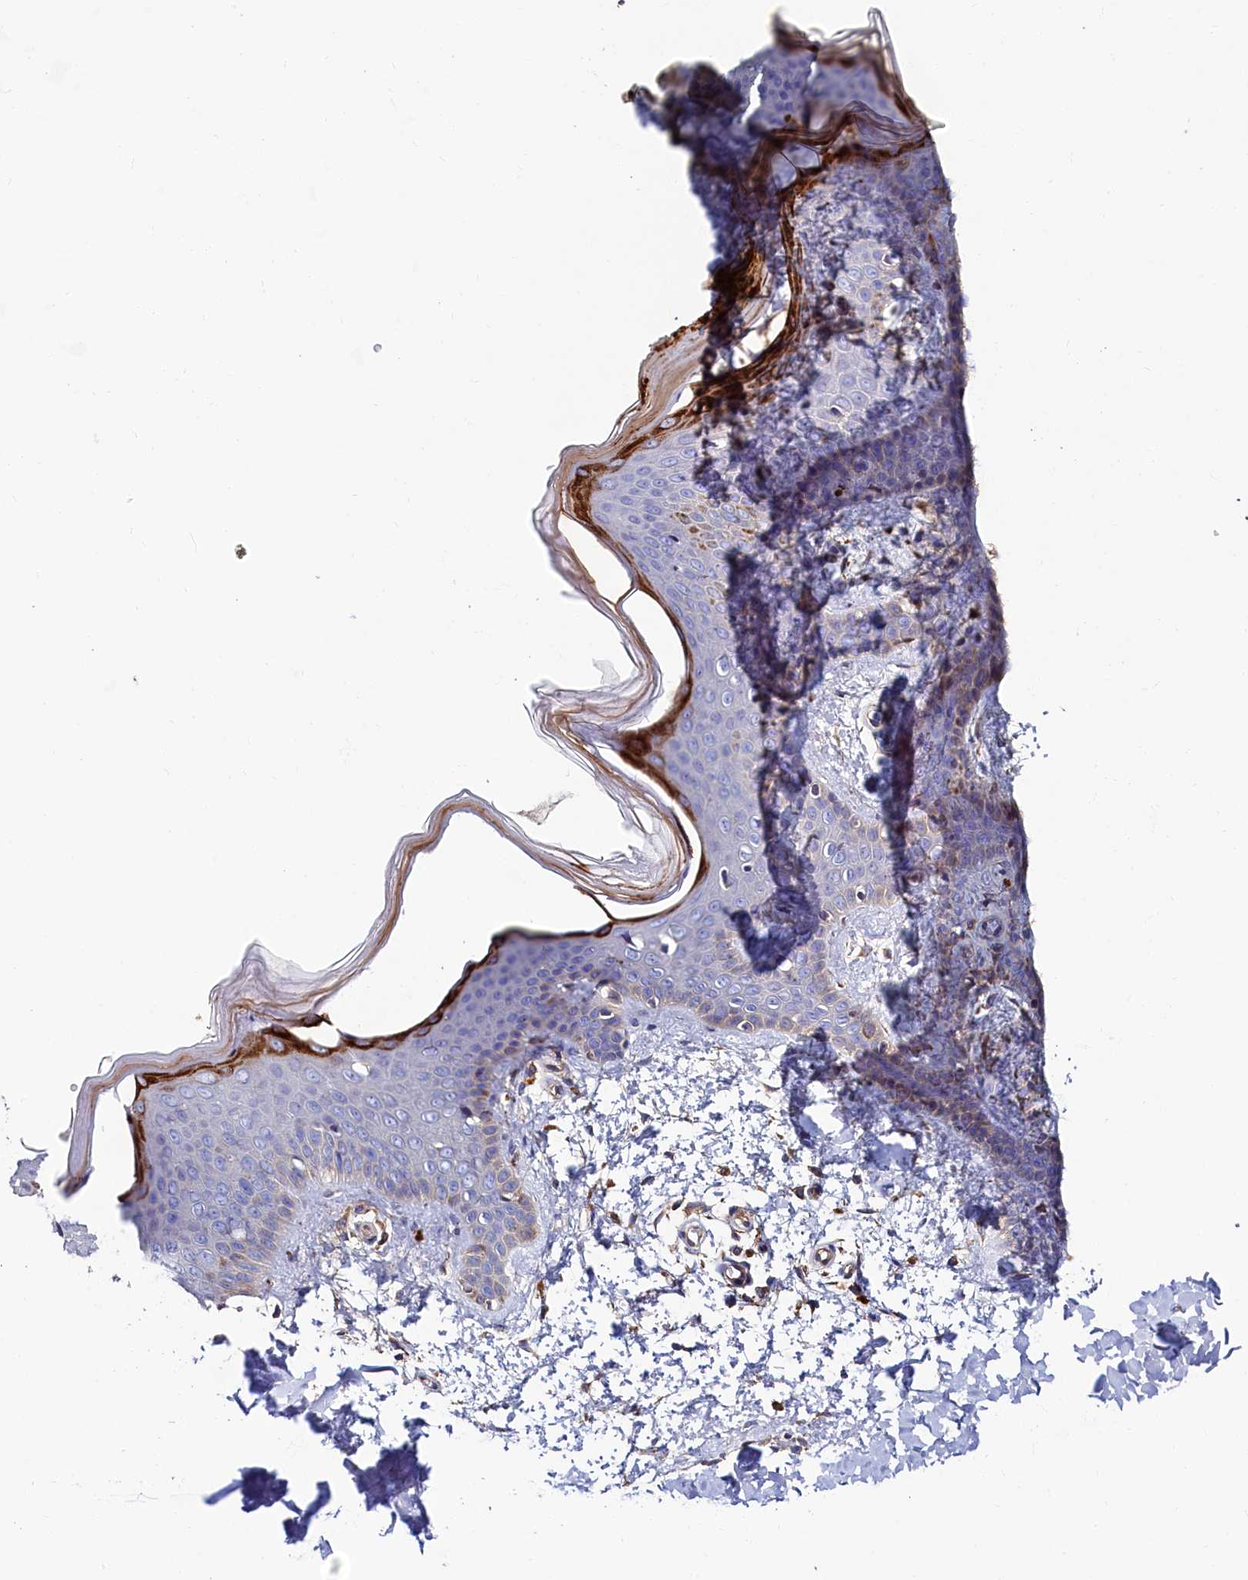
{"staining": {"intensity": "moderate", "quantity": "25%-75%", "location": "cytoplasmic/membranous"}, "tissue": "skin", "cell_type": "Fibroblasts", "image_type": "normal", "snomed": [{"axis": "morphology", "description": "Normal tissue, NOS"}, {"axis": "topography", "description": "Skin"}], "caption": "Immunohistochemical staining of unremarkable human skin demonstrates medium levels of moderate cytoplasmic/membranous staining in about 25%-75% of fibroblasts. (DAB (3,3'-diaminobenzidine) IHC with brightfield microscopy, high magnification).", "gene": "TK2", "patient": {"sex": "male", "age": 36}}